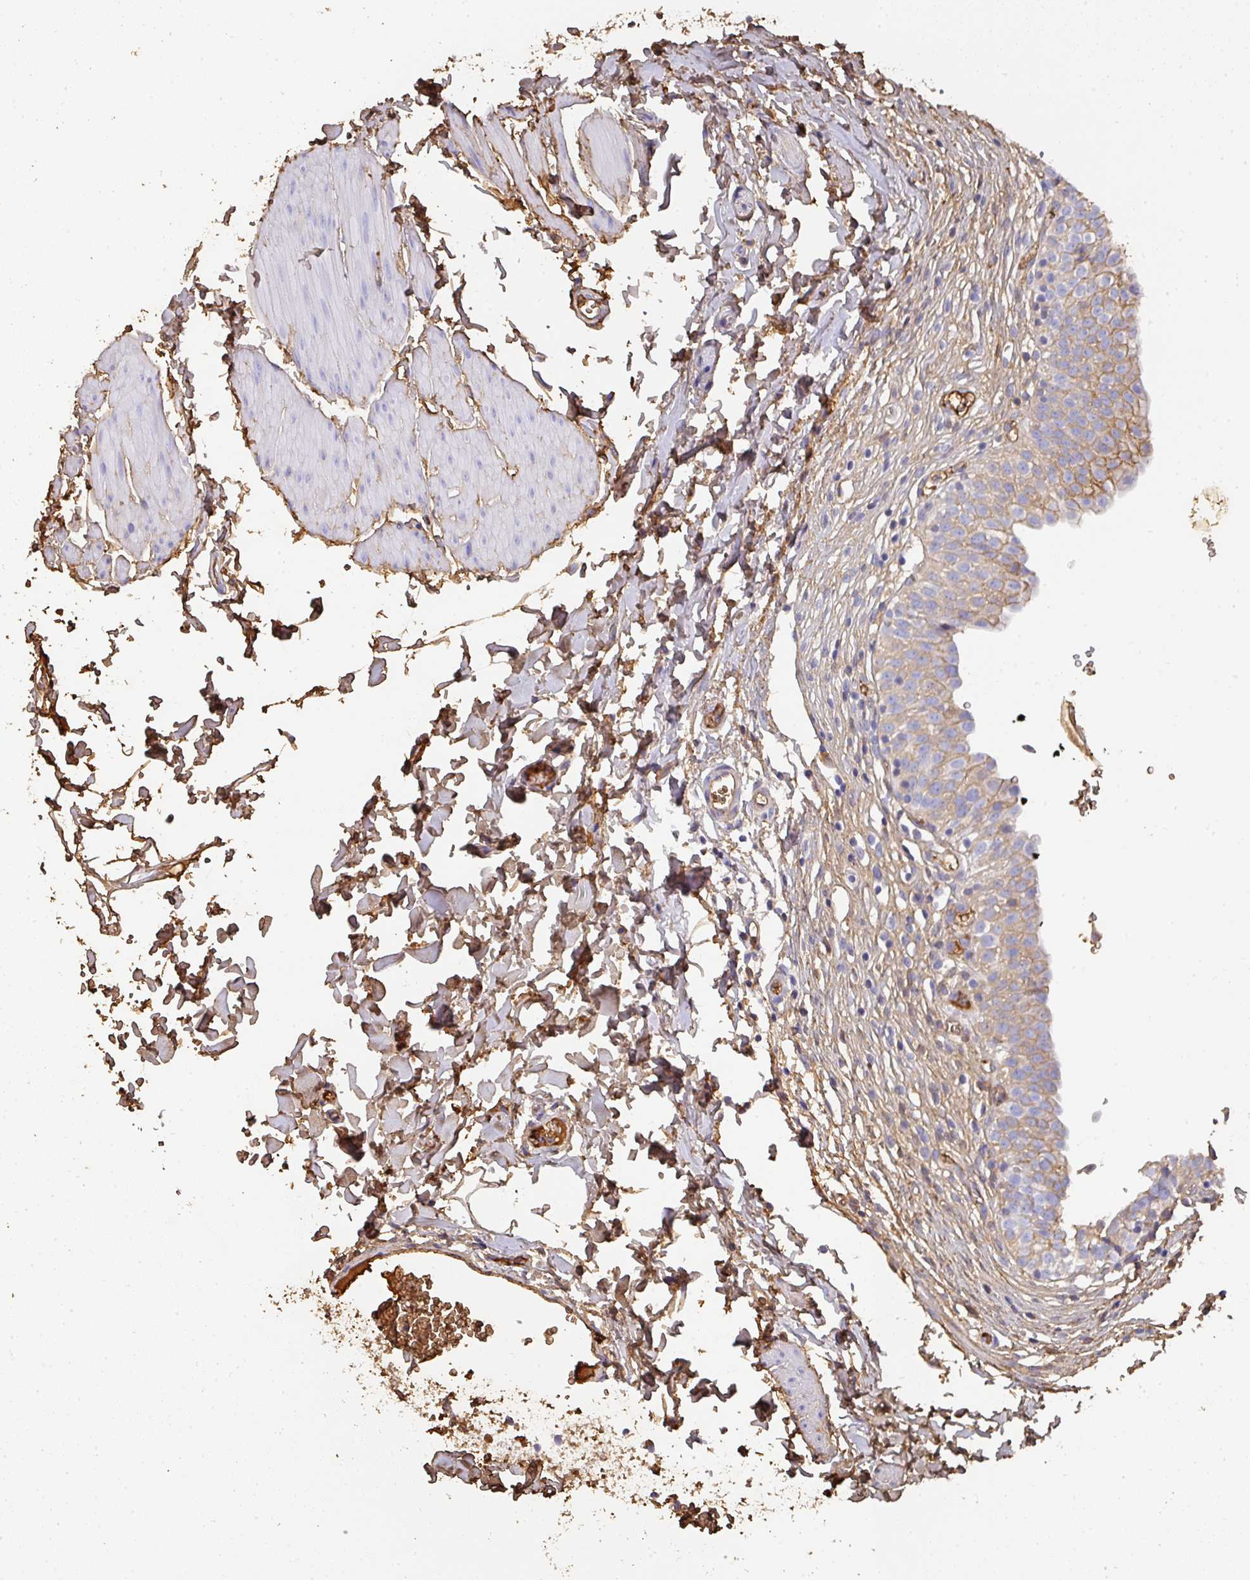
{"staining": {"intensity": "moderate", "quantity": "25%-75%", "location": "cytoplasmic/membranous"}, "tissue": "urinary bladder", "cell_type": "Urothelial cells", "image_type": "normal", "snomed": [{"axis": "morphology", "description": "Normal tissue, NOS"}, {"axis": "topography", "description": "Urinary bladder"}, {"axis": "topography", "description": "Peripheral nerve tissue"}], "caption": "High-magnification brightfield microscopy of benign urinary bladder stained with DAB (3,3'-diaminobenzidine) (brown) and counterstained with hematoxylin (blue). urothelial cells exhibit moderate cytoplasmic/membranous expression is present in approximately25%-75% of cells. Using DAB (3,3'-diaminobenzidine) (brown) and hematoxylin (blue) stains, captured at high magnification using brightfield microscopy.", "gene": "ALB", "patient": {"sex": "male", "age": 55}}